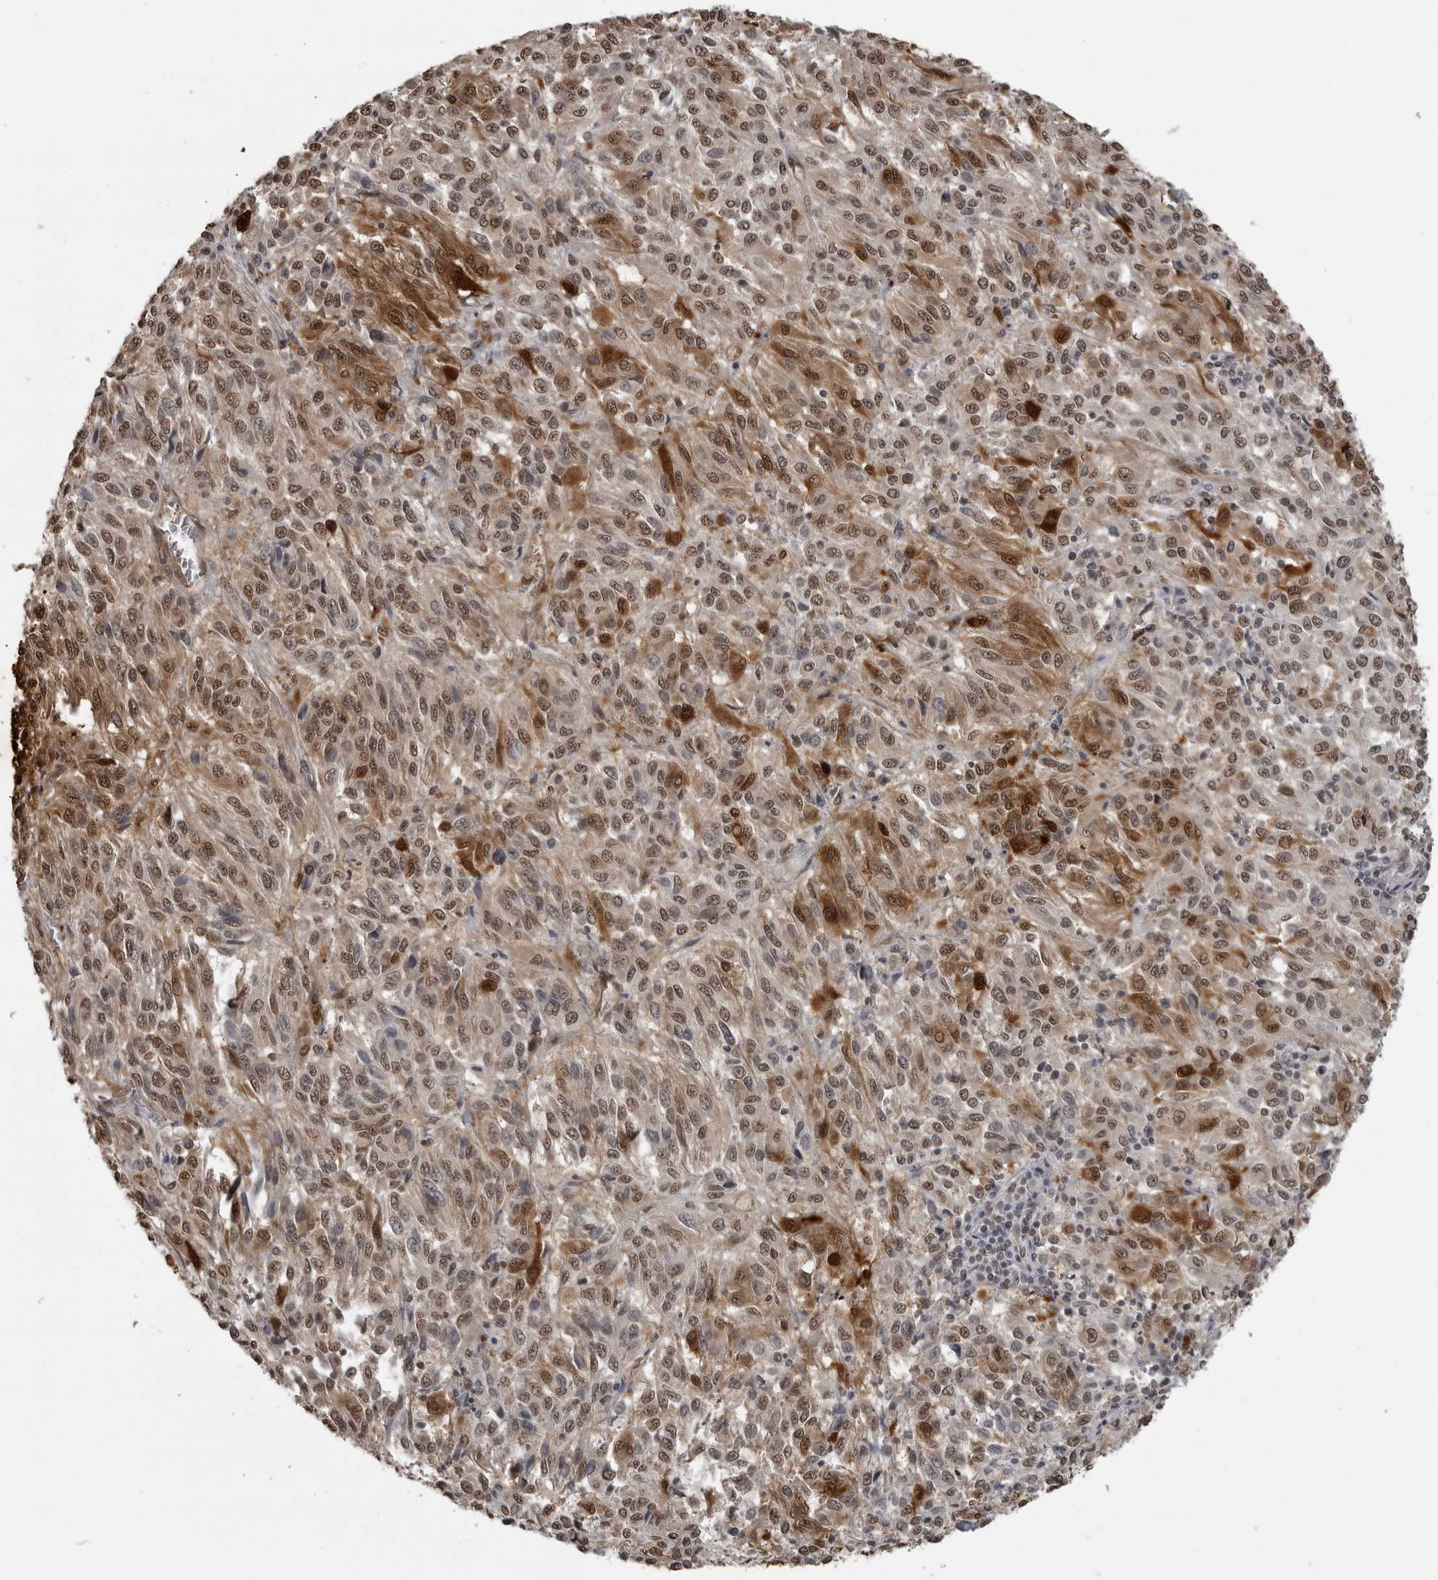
{"staining": {"intensity": "moderate", "quantity": ">75%", "location": "cytoplasmic/membranous,nuclear"}, "tissue": "melanoma", "cell_type": "Tumor cells", "image_type": "cancer", "snomed": [{"axis": "morphology", "description": "Malignant melanoma, Metastatic site"}, {"axis": "topography", "description": "Lung"}], "caption": "Moderate cytoplasmic/membranous and nuclear protein positivity is seen in approximately >75% of tumor cells in malignant melanoma (metastatic site).", "gene": "SMAD2", "patient": {"sex": "male", "age": 64}}